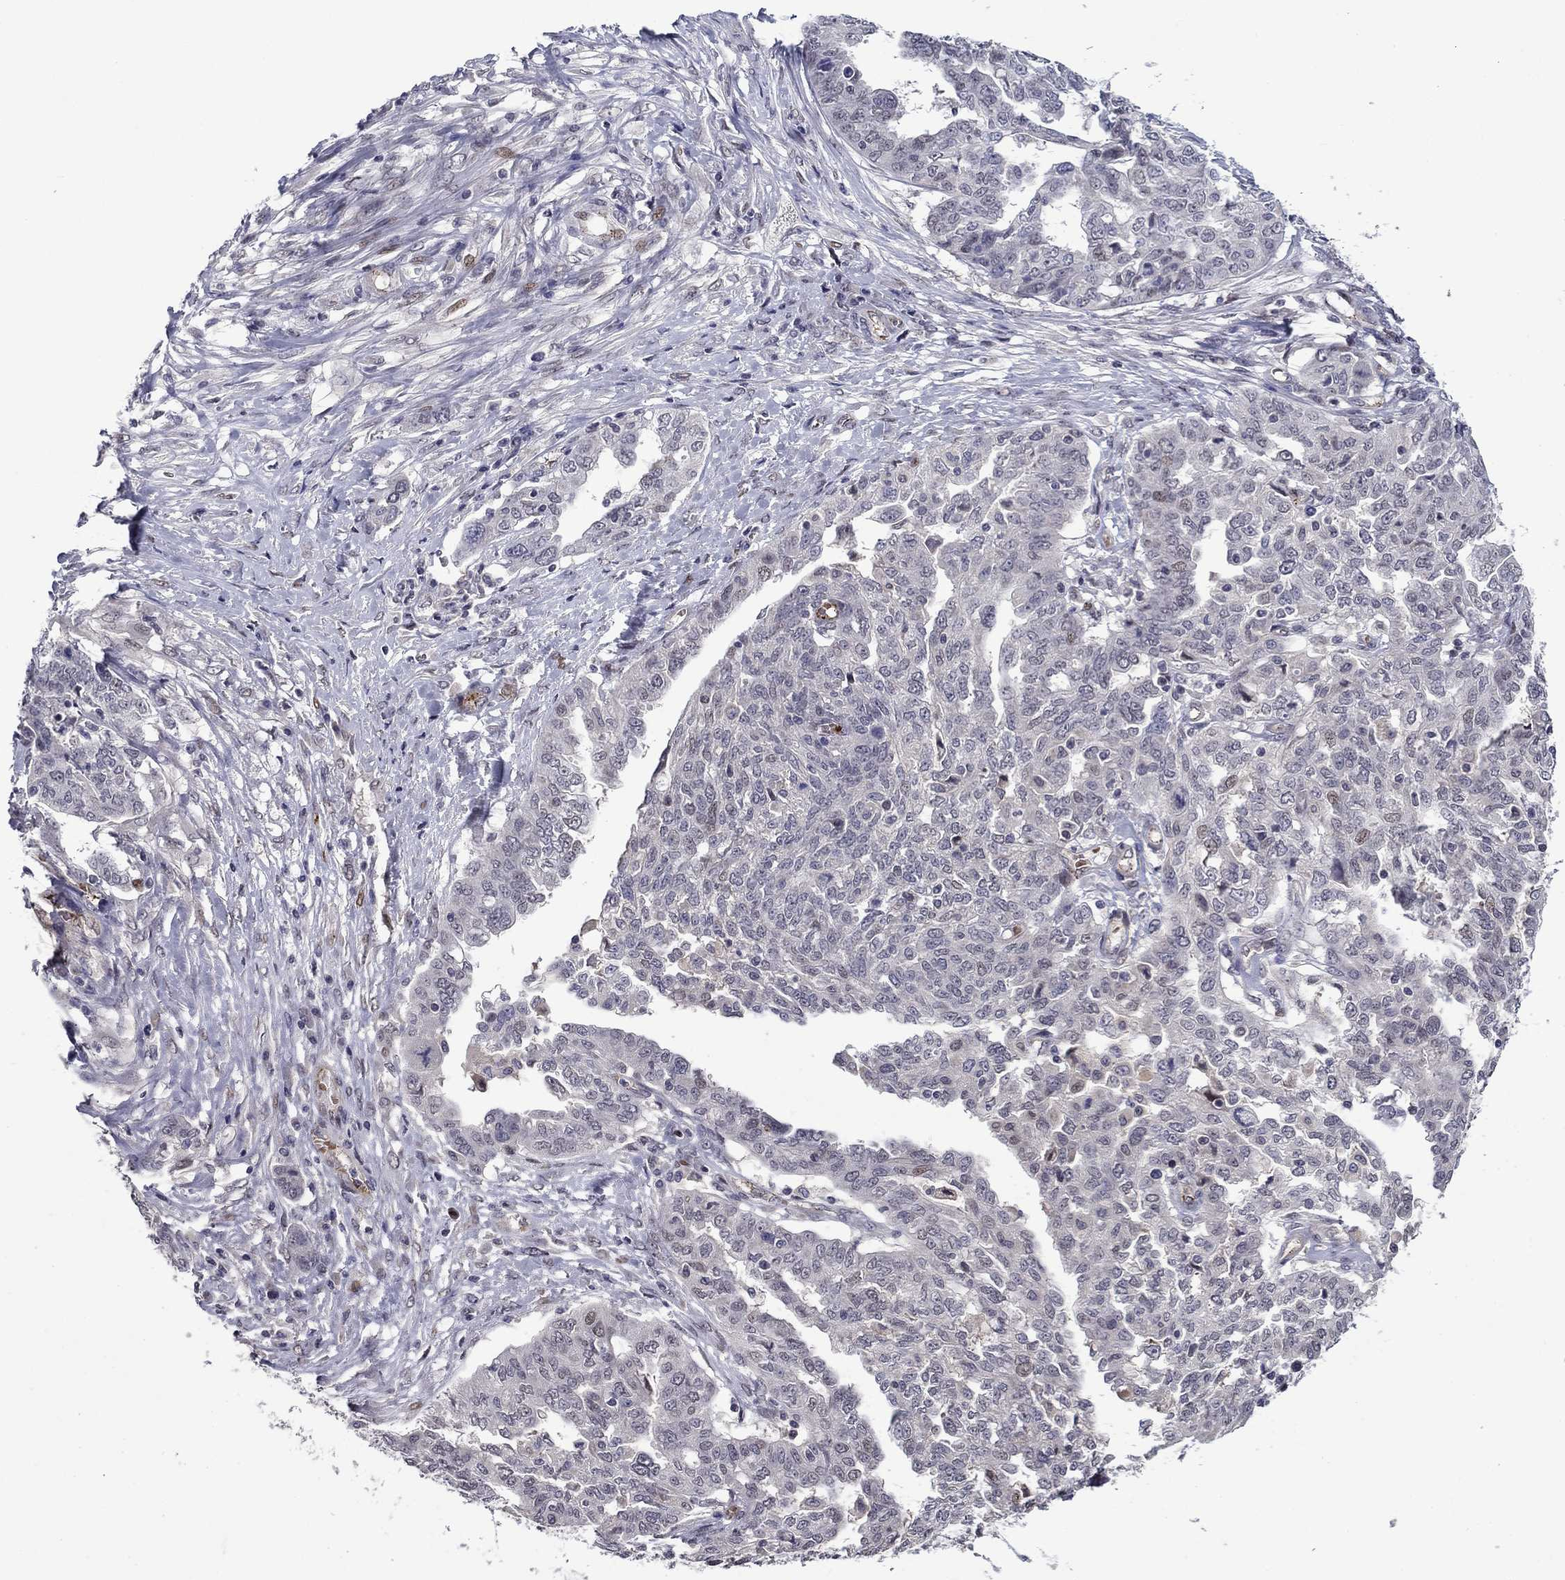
{"staining": {"intensity": "negative", "quantity": "none", "location": "none"}, "tissue": "ovarian cancer", "cell_type": "Tumor cells", "image_type": "cancer", "snomed": [{"axis": "morphology", "description": "Cystadenocarcinoma, serous, NOS"}, {"axis": "topography", "description": "Ovary"}], "caption": "Serous cystadenocarcinoma (ovarian) was stained to show a protein in brown. There is no significant staining in tumor cells.", "gene": "SLITRK1", "patient": {"sex": "female", "age": 67}}